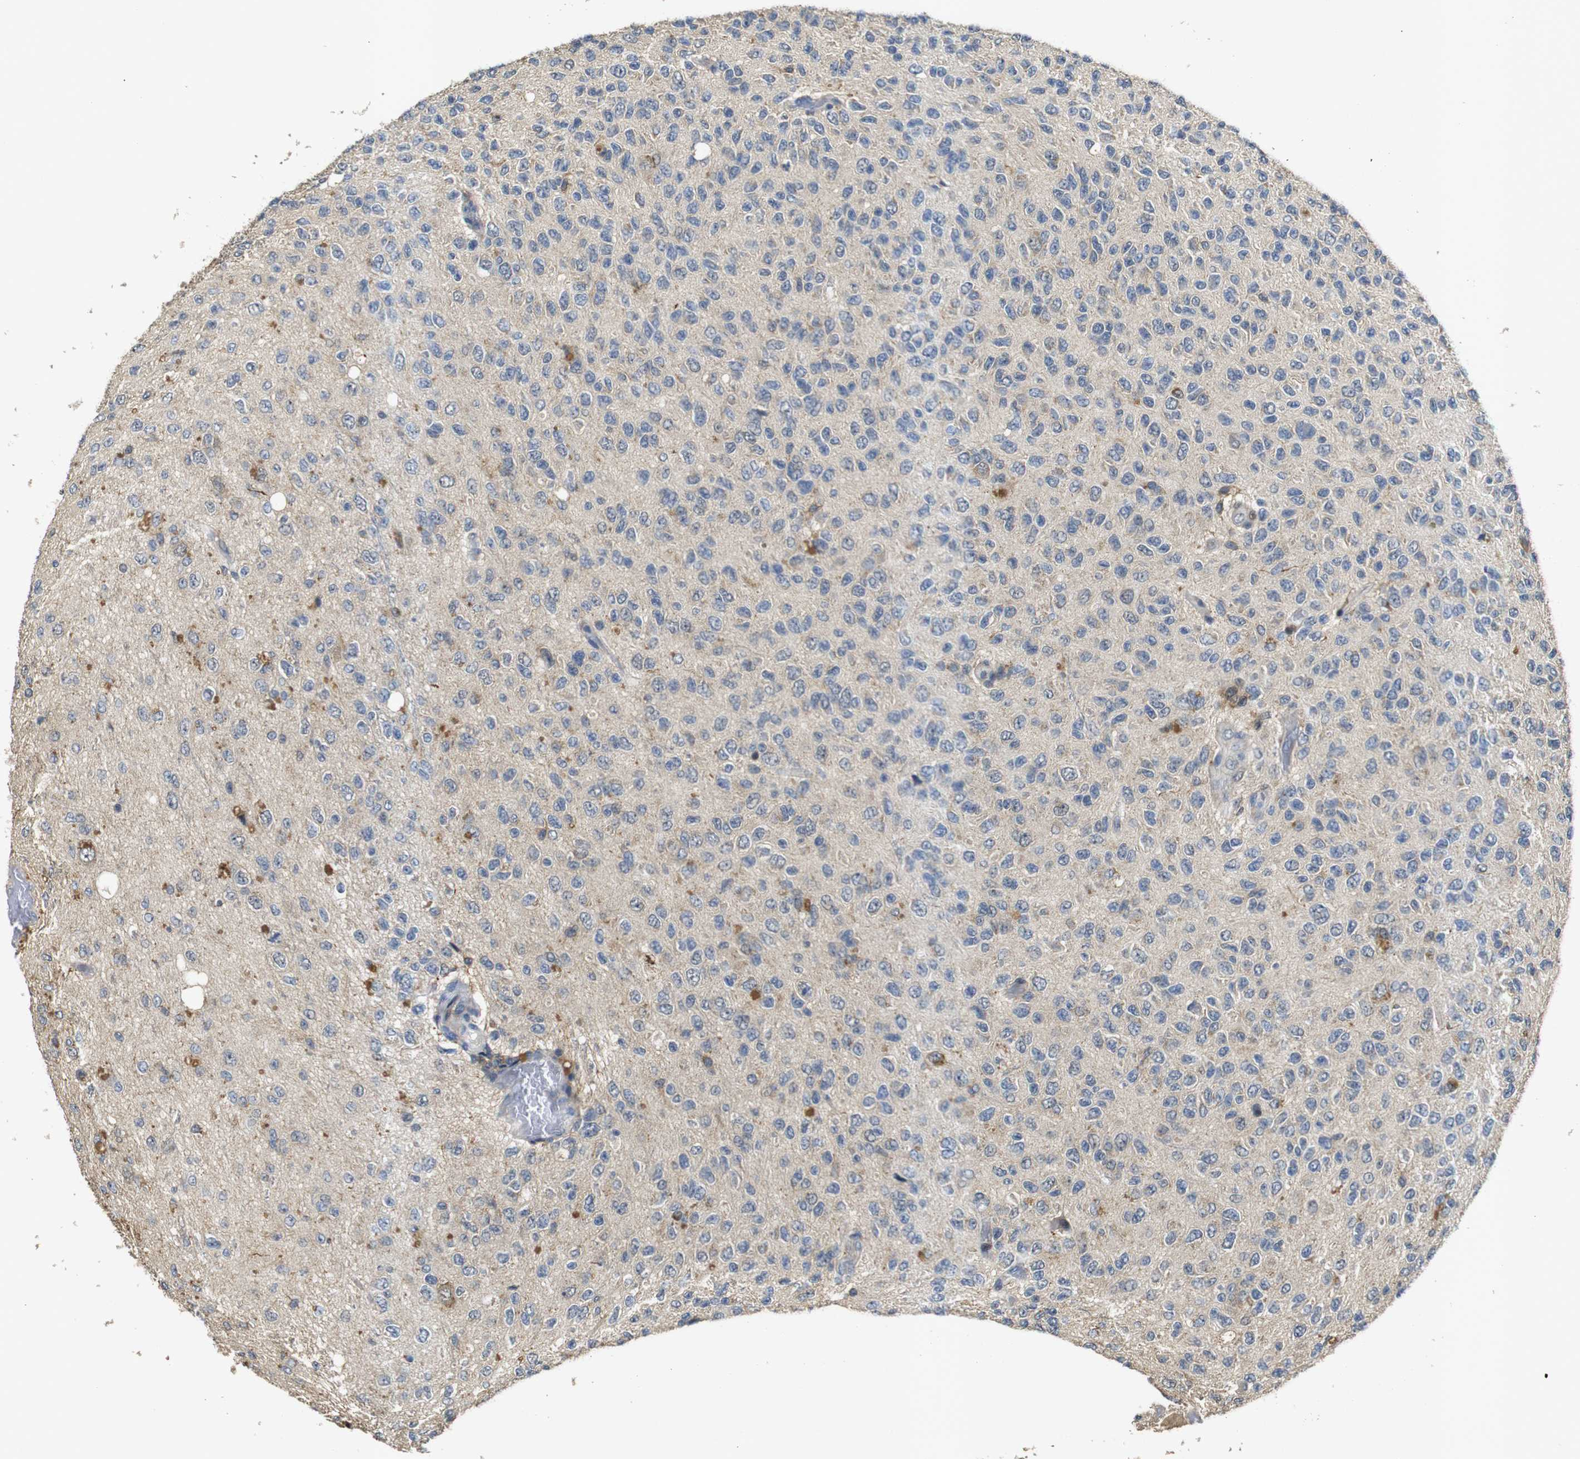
{"staining": {"intensity": "negative", "quantity": "none", "location": "none"}, "tissue": "glioma", "cell_type": "Tumor cells", "image_type": "cancer", "snomed": [{"axis": "morphology", "description": "Glioma, malignant, High grade"}, {"axis": "topography", "description": "pancreas cauda"}], "caption": "Image shows no significant protein staining in tumor cells of malignant glioma (high-grade).", "gene": "MAGI2", "patient": {"sex": "male", "age": 60}}